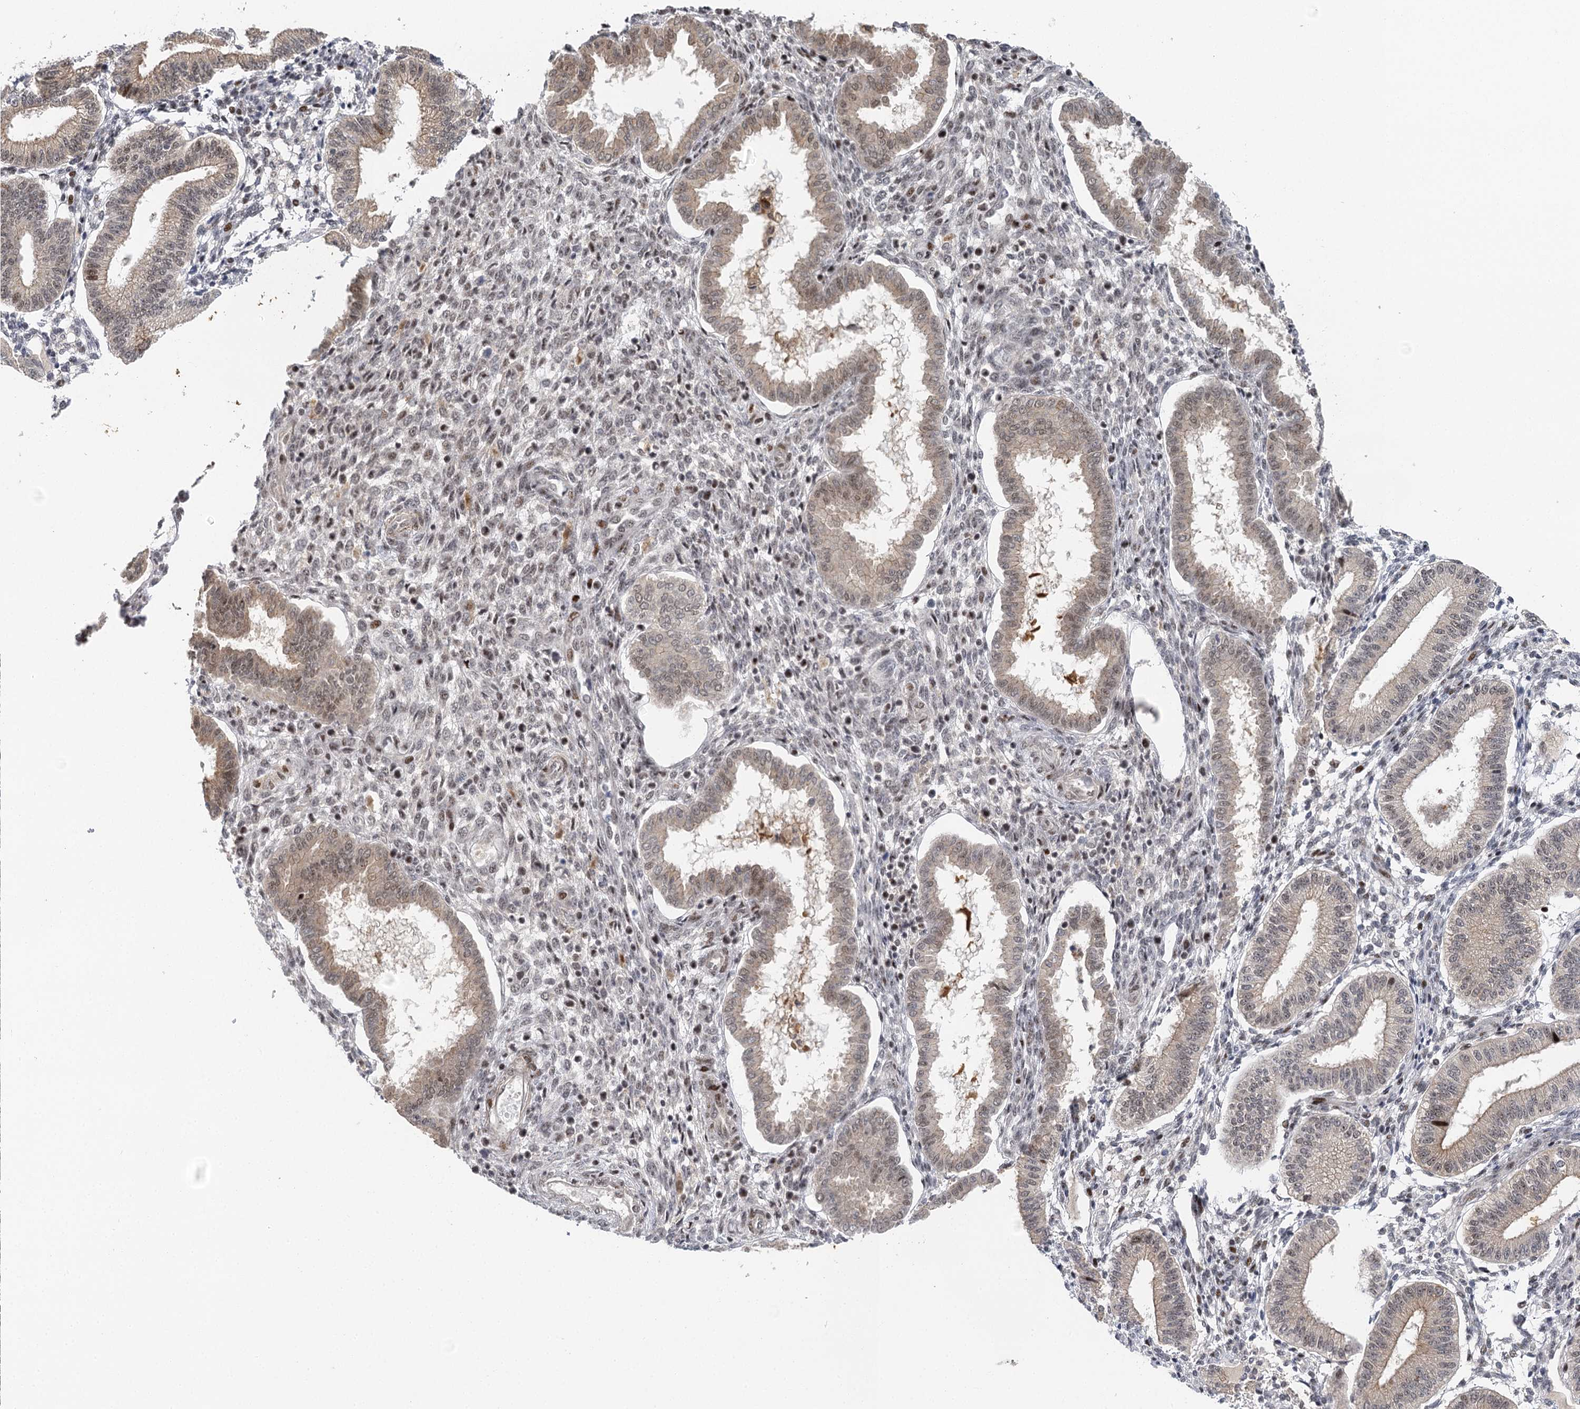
{"staining": {"intensity": "weak", "quantity": "<25%", "location": "nuclear"}, "tissue": "endometrium", "cell_type": "Cells in endometrial stroma", "image_type": "normal", "snomed": [{"axis": "morphology", "description": "Normal tissue, NOS"}, {"axis": "topography", "description": "Endometrium"}], "caption": "DAB (3,3'-diaminobenzidine) immunohistochemical staining of normal endometrium shows no significant expression in cells in endometrial stroma.", "gene": "IL11RA", "patient": {"sex": "female", "age": 24}}